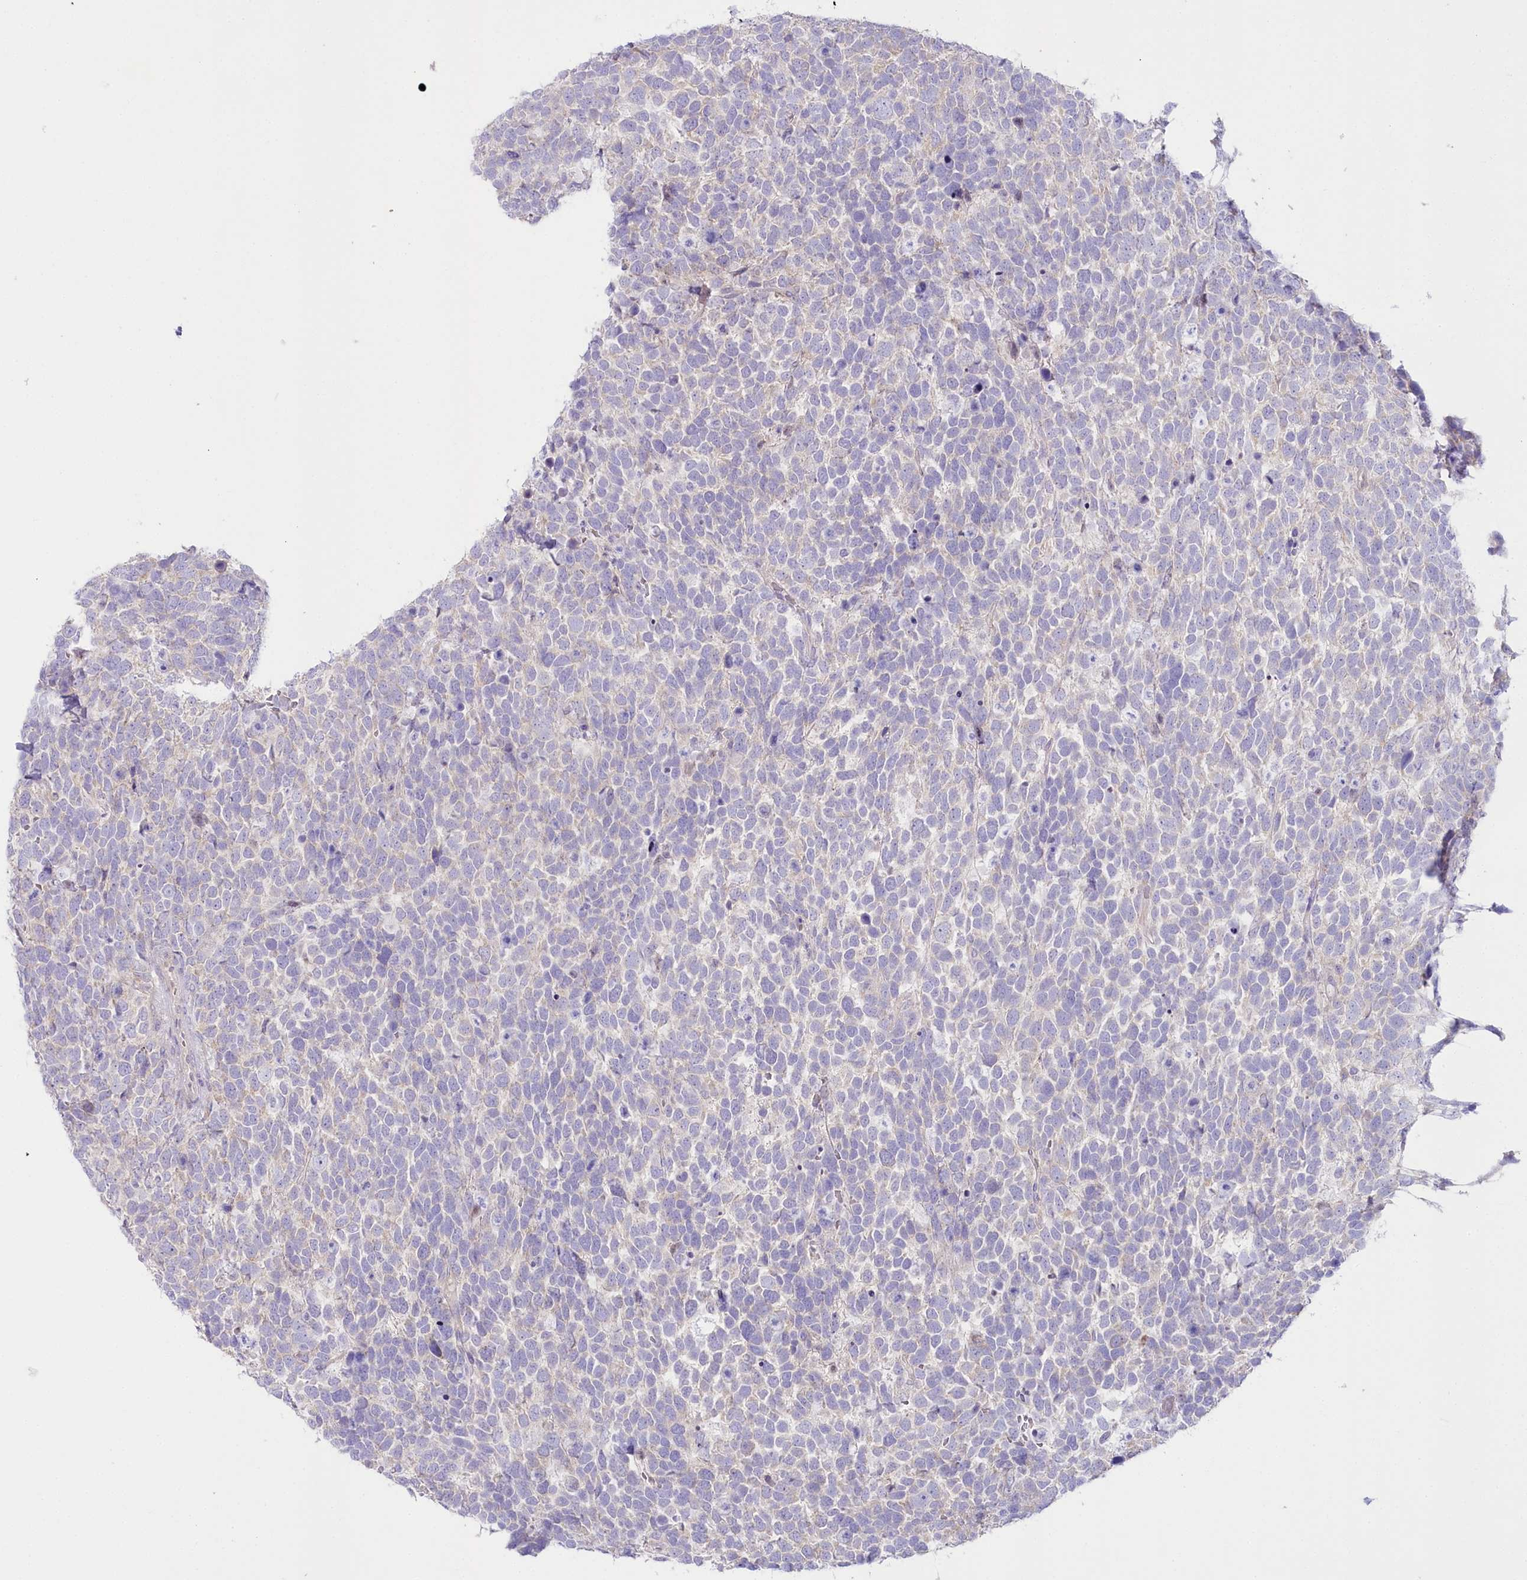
{"staining": {"intensity": "negative", "quantity": "none", "location": "none"}, "tissue": "urothelial cancer", "cell_type": "Tumor cells", "image_type": "cancer", "snomed": [{"axis": "morphology", "description": "Urothelial carcinoma, High grade"}, {"axis": "topography", "description": "Urinary bladder"}], "caption": "Human urothelial cancer stained for a protein using immunohistochemistry demonstrates no expression in tumor cells.", "gene": "MYOZ1", "patient": {"sex": "female", "age": 82}}